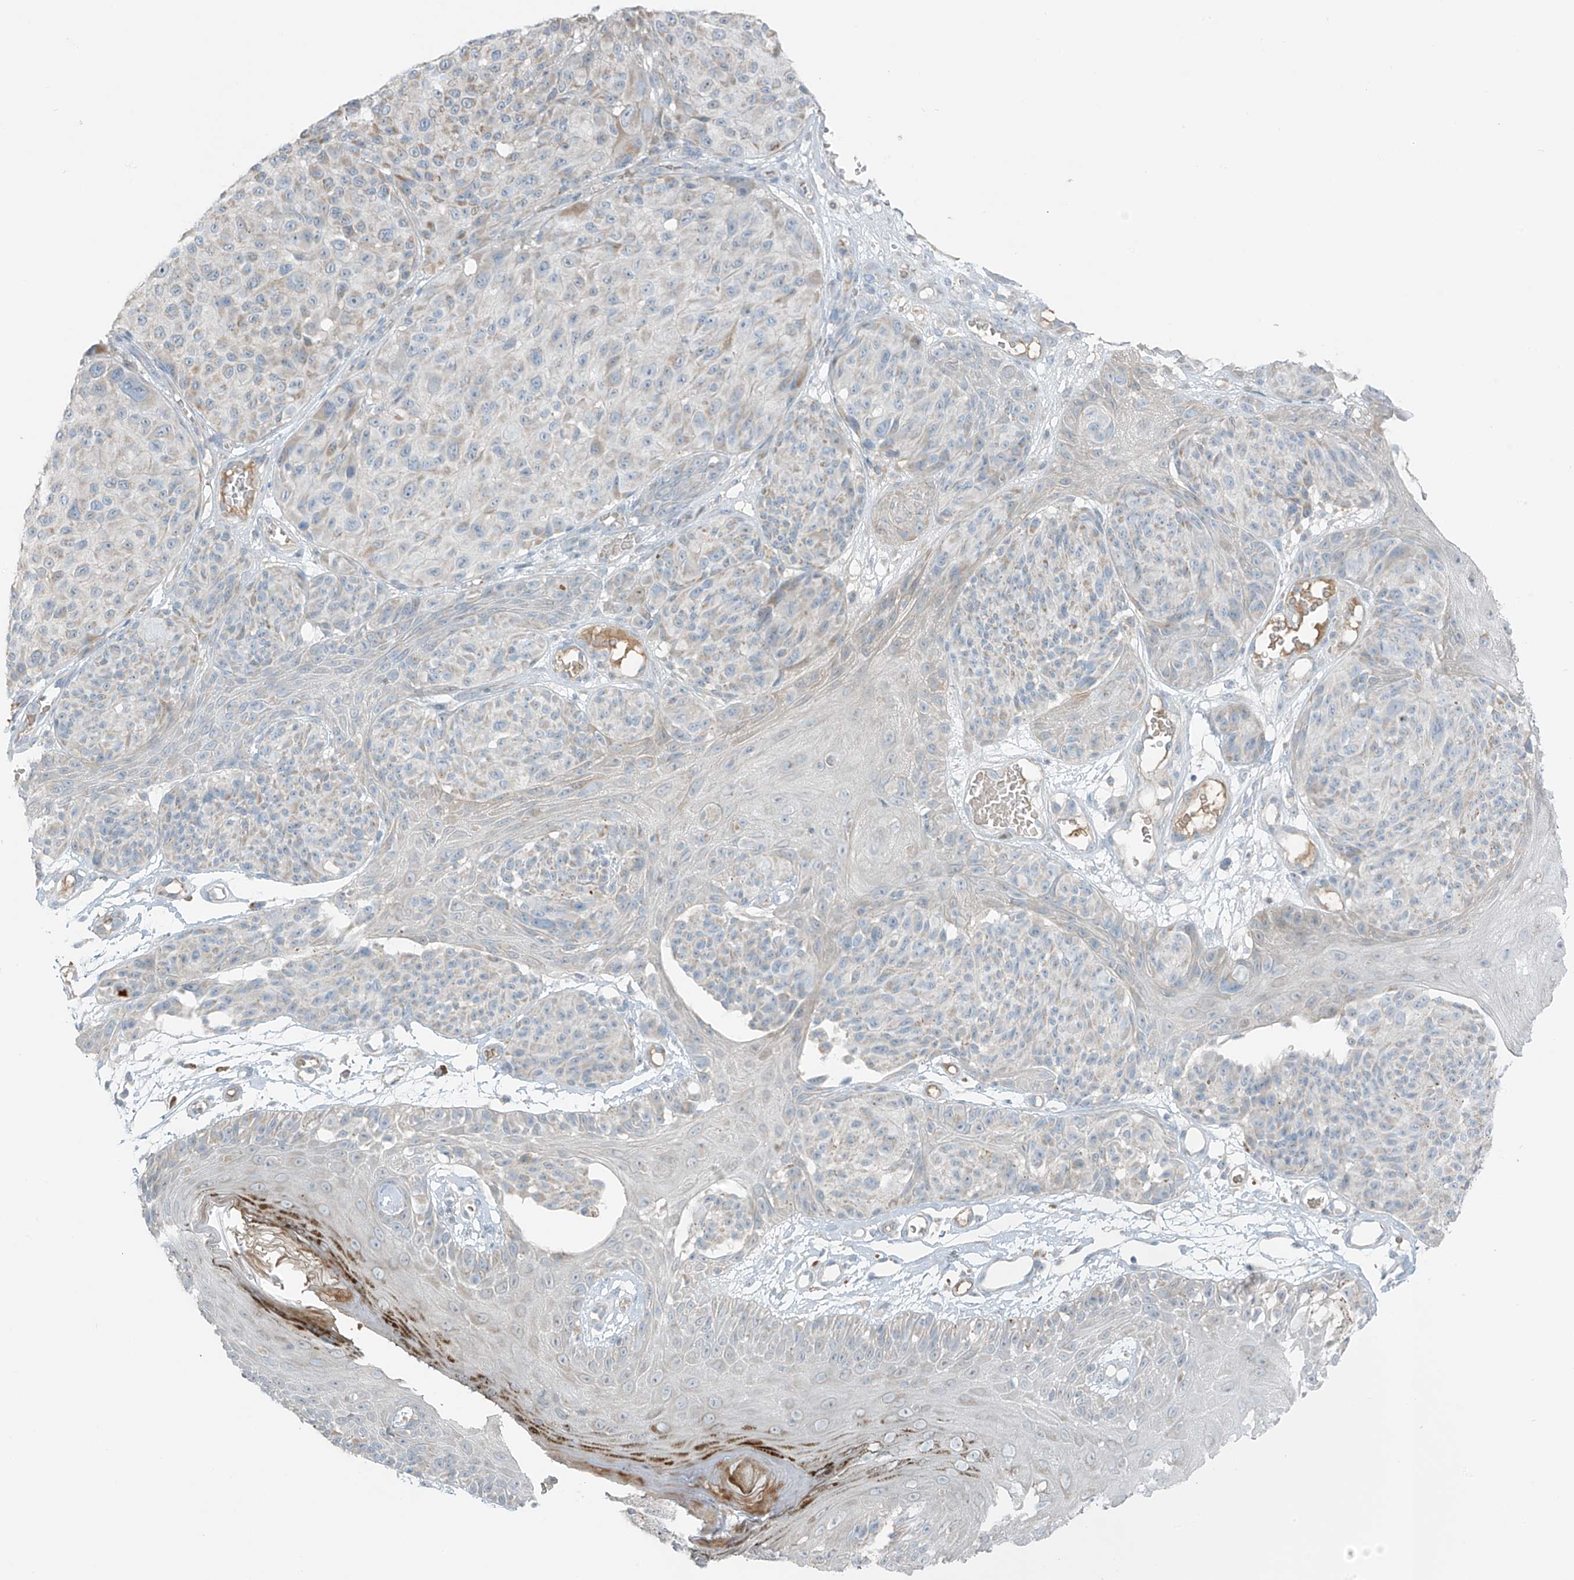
{"staining": {"intensity": "negative", "quantity": "none", "location": "none"}, "tissue": "melanoma", "cell_type": "Tumor cells", "image_type": "cancer", "snomed": [{"axis": "morphology", "description": "Malignant melanoma, NOS"}, {"axis": "topography", "description": "Skin"}], "caption": "There is no significant expression in tumor cells of malignant melanoma. Nuclei are stained in blue.", "gene": "FAM131C", "patient": {"sex": "male", "age": 83}}